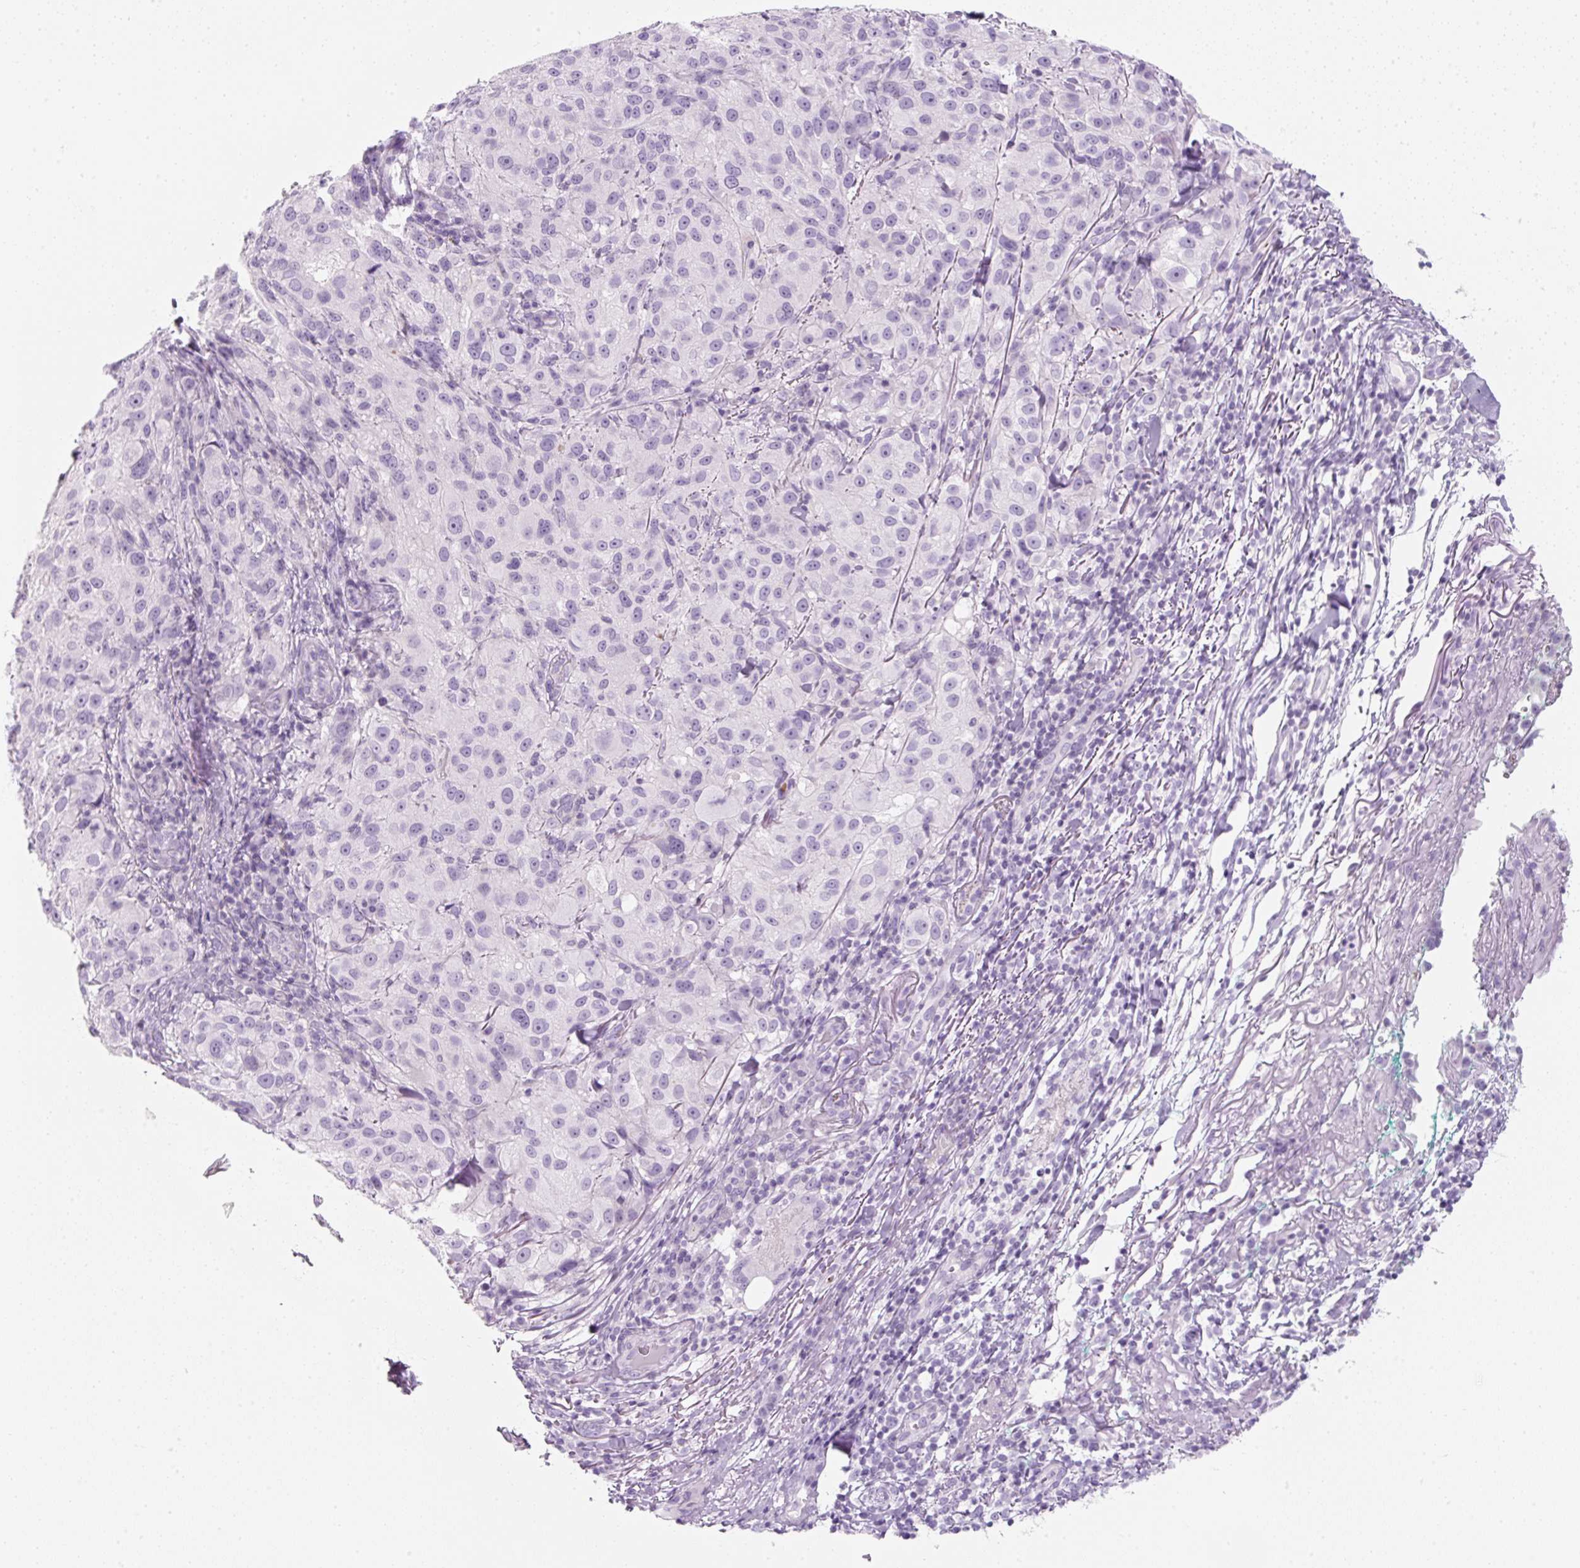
{"staining": {"intensity": "negative", "quantity": "none", "location": "none"}, "tissue": "melanoma", "cell_type": "Tumor cells", "image_type": "cancer", "snomed": [{"axis": "morphology", "description": "Necrosis, NOS"}, {"axis": "morphology", "description": "Malignant melanoma, NOS"}, {"axis": "topography", "description": "Skin"}], "caption": "Tumor cells show no significant protein expression in malignant melanoma.", "gene": "PF4V1", "patient": {"sex": "female", "age": 87}}